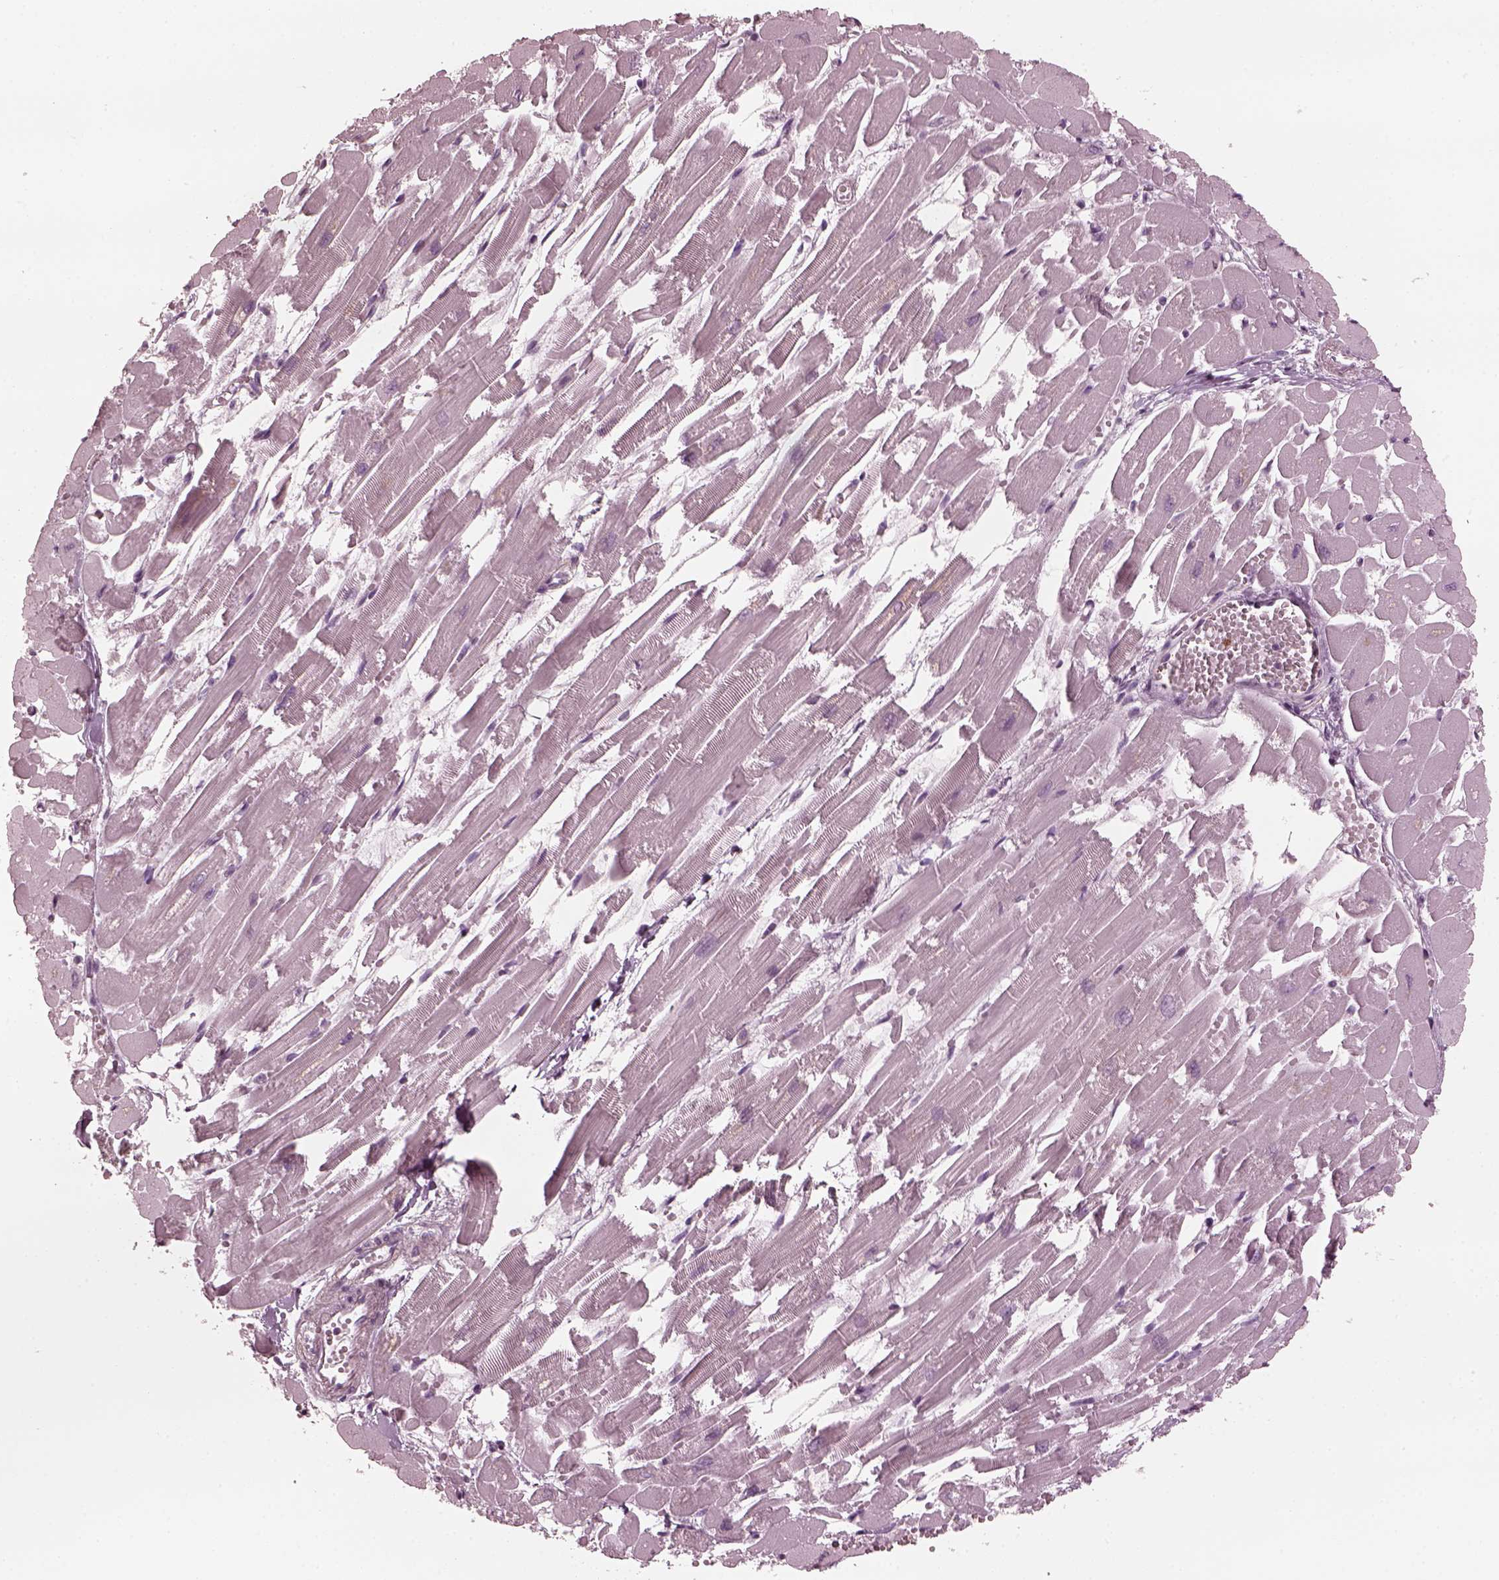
{"staining": {"intensity": "negative", "quantity": "none", "location": "none"}, "tissue": "heart muscle", "cell_type": "Cardiomyocytes", "image_type": "normal", "snomed": [{"axis": "morphology", "description": "Normal tissue, NOS"}, {"axis": "topography", "description": "Heart"}], "caption": "The IHC micrograph has no significant positivity in cardiomyocytes of heart muscle. (Stains: DAB immunohistochemistry (IHC) with hematoxylin counter stain, Microscopy: brightfield microscopy at high magnification).", "gene": "PSTPIP2", "patient": {"sex": "female", "age": 52}}